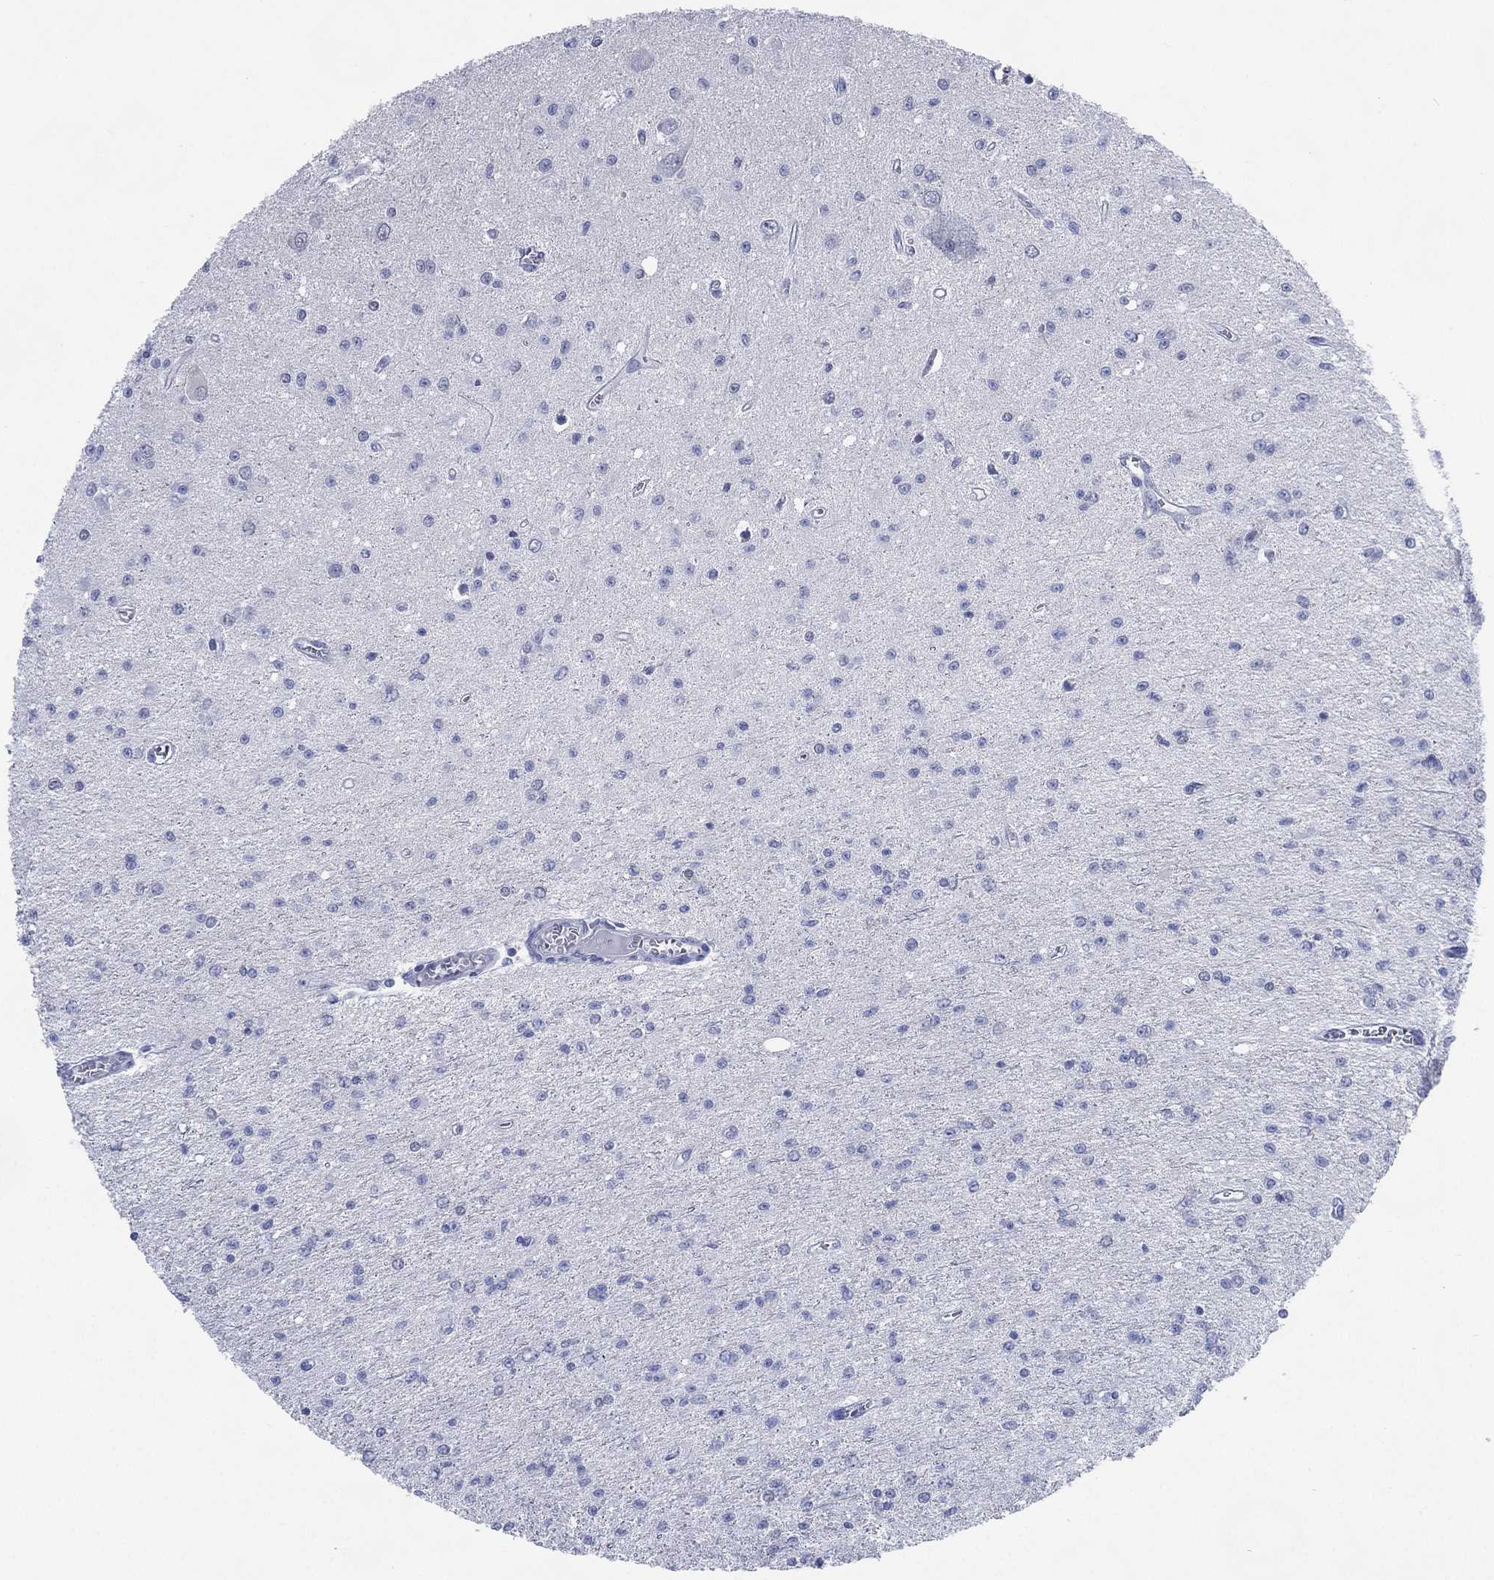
{"staining": {"intensity": "negative", "quantity": "none", "location": "none"}, "tissue": "glioma", "cell_type": "Tumor cells", "image_type": "cancer", "snomed": [{"axis": "morphology", "description": "Glioma, malignant, Low grade"}, {"axis": "topography", "description": "Brain"}], "caption": "Low-grade glioma (malignant) stained for a protein using IHC displays no staining tumor cells.", "gene": "TMEM247", "patient": {"sex": "female", "age": 45}}